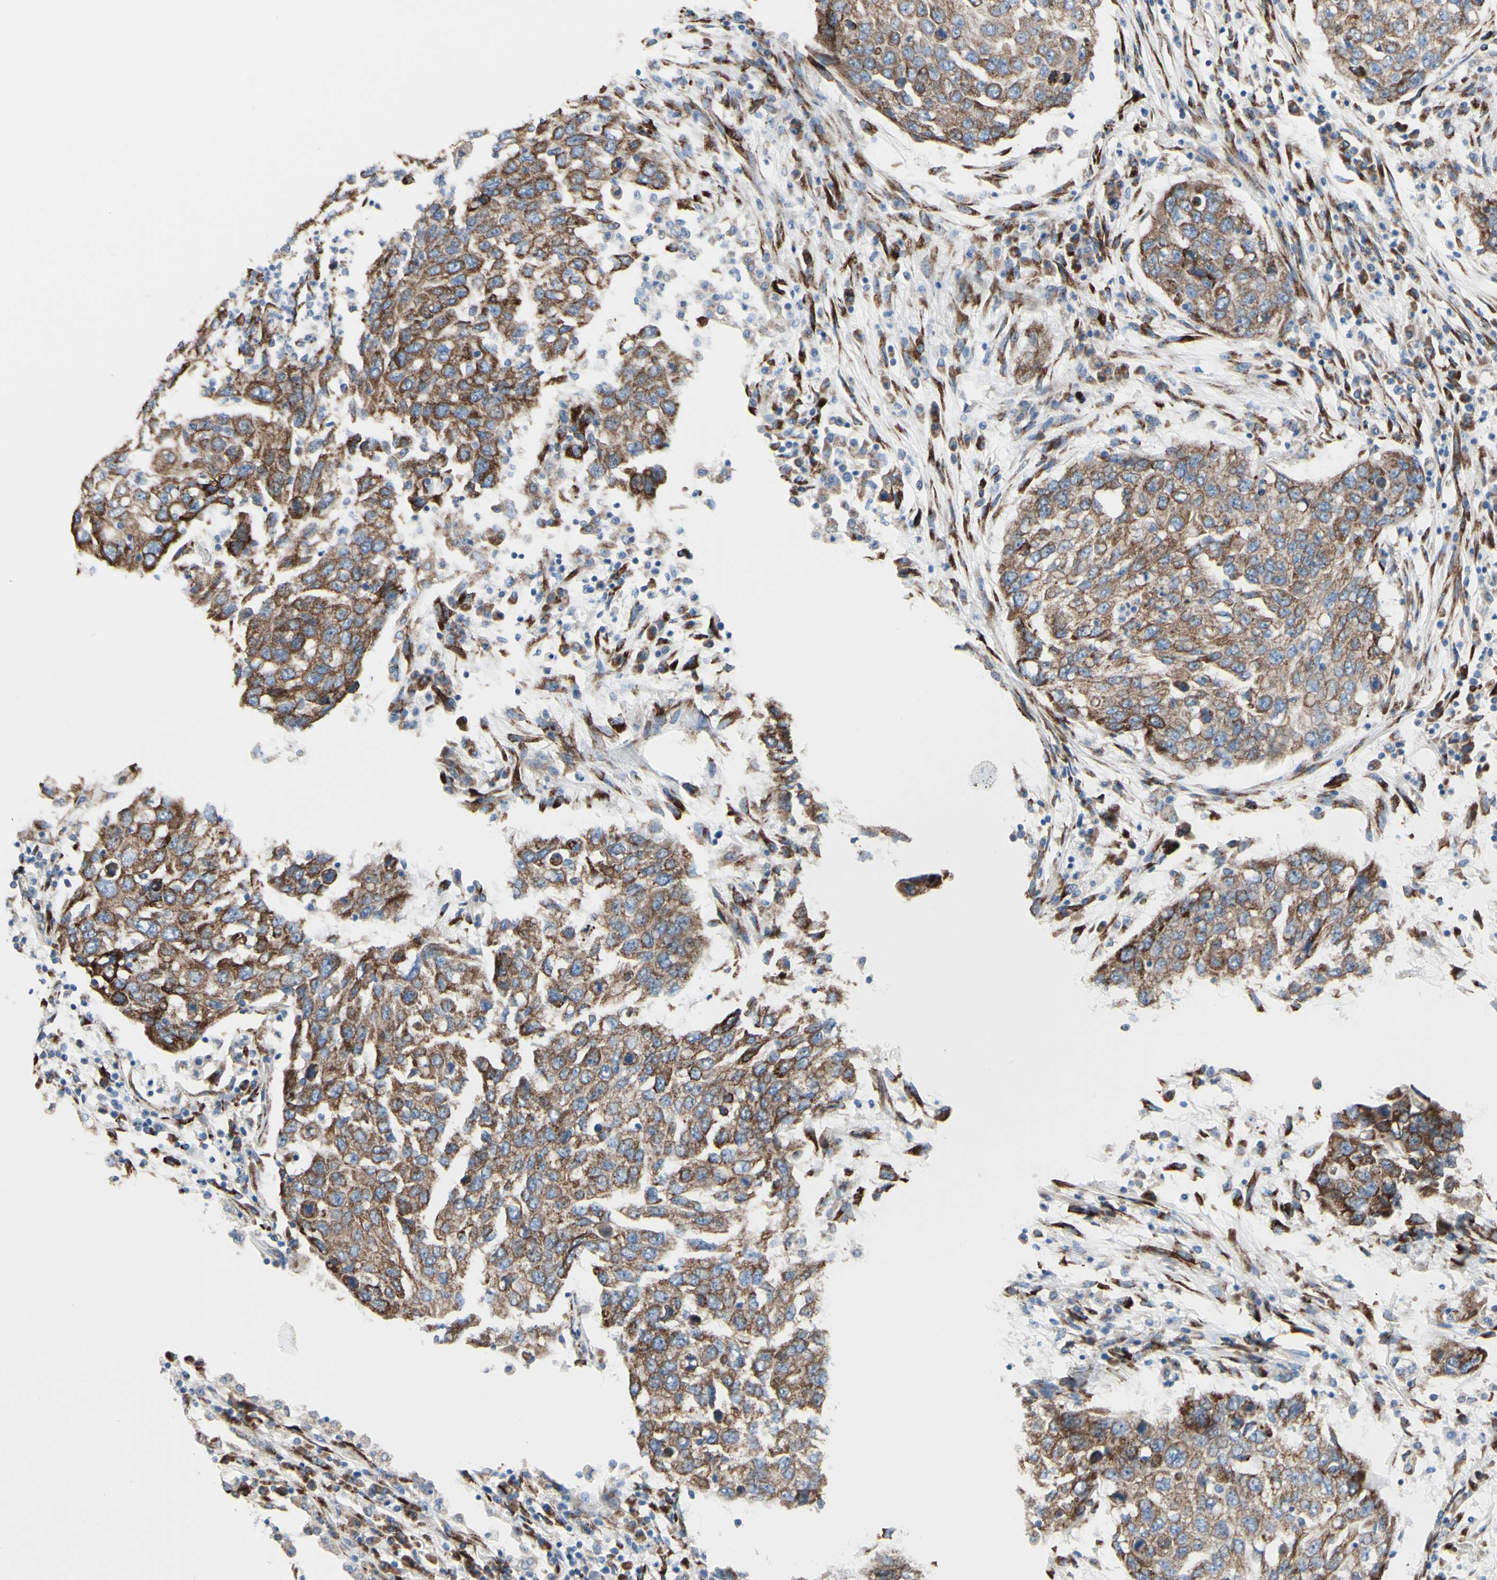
{"staining": {"intensity": "moderate", "quantity": ">75%", "location": "cytoplasmic/membranous"}, "tissue": "lung cancer", "cell_type": "Tumor cells", "image_type": "cancer", "snomed": [{"axis": "morphology", "description": "Squamous cell carcinoma, NOS"}, {"axis": "topography", "description": "Lung"}], "caption": "Brown immunohistochemical staining in squamous cell carcinoma (lung) shows moderate cytoplasmic/membranous staining in about >75% of tumor cells. (DAB (3,3'-diaminobenzidine) IHC with brightfield microscopy, high magnification).", "gene": "AGPAT5", "patient": {"sex": "female", "age": 63}}